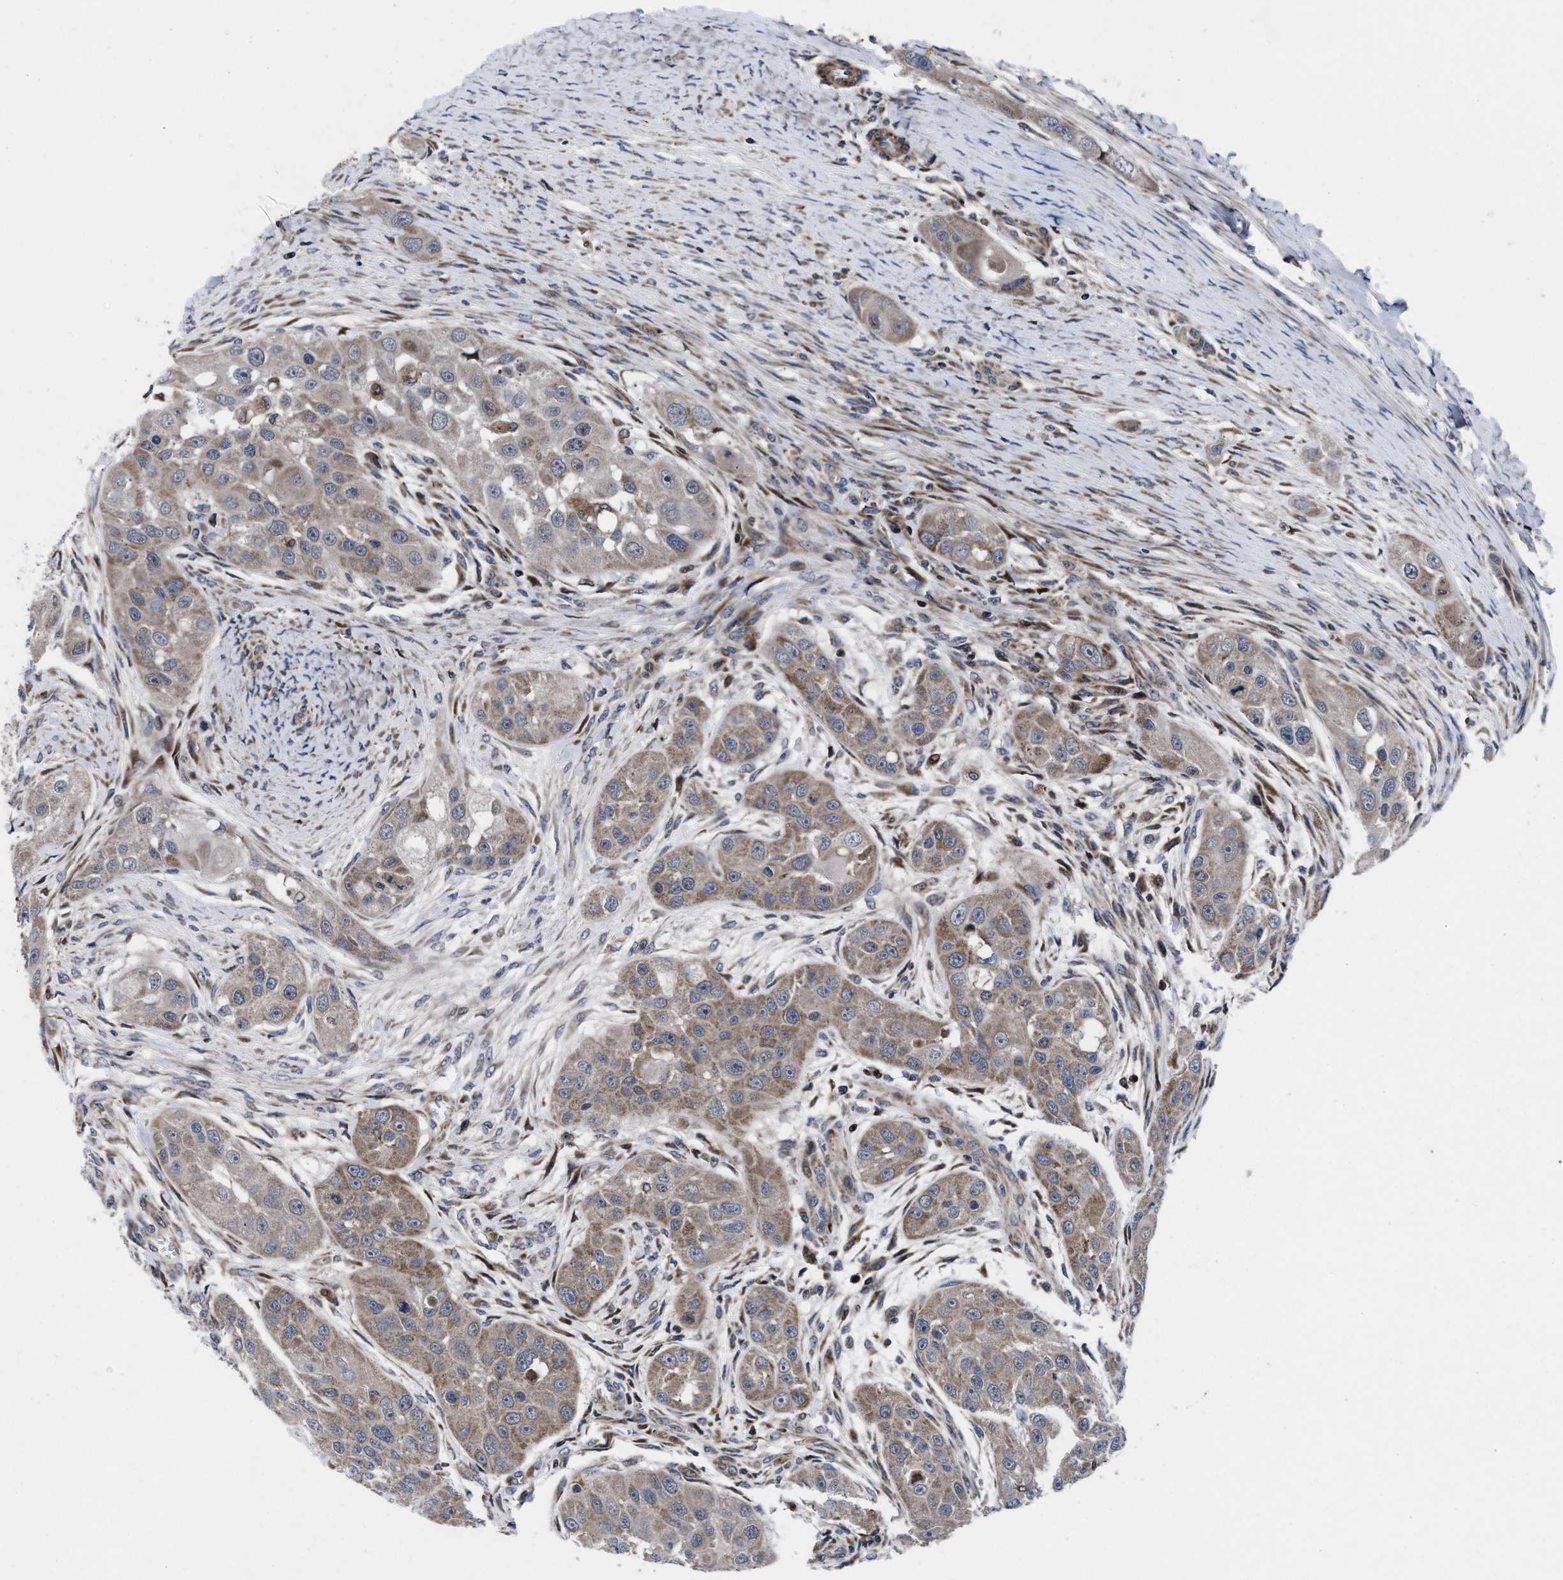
{"staining": {"intensity": "weak", "quantity": ">75%", "location": "cytoplasmic/membranous"}, "tissue": "head and neck cancer", "cell_type": "Tumor cells", "image_type": "cancer", "snomed": [{"axis": "morphology", "description": "Normal tissue, NOS"}, {"axis": "morphology", "description": "Squamous cell carcinoma, NOS"}, {"axis": "topography", "description": "Skeletal muscle"}, {"axis": "topography", "description": "Head-Neck"}], "caption": "High-magnification brightfield microscopy of squamous cell carcinoma (head and neck) stained with DAB (3,3'-diaminobenzidine) (brown) and counterstained with hematoxylin (blue). tumor cells exhibit weak cytoplasmic/membranous staining is appreciated in about>75% of cells.", "gene": "MRPL50", "patient": {"sex": "male", "age": 51}}